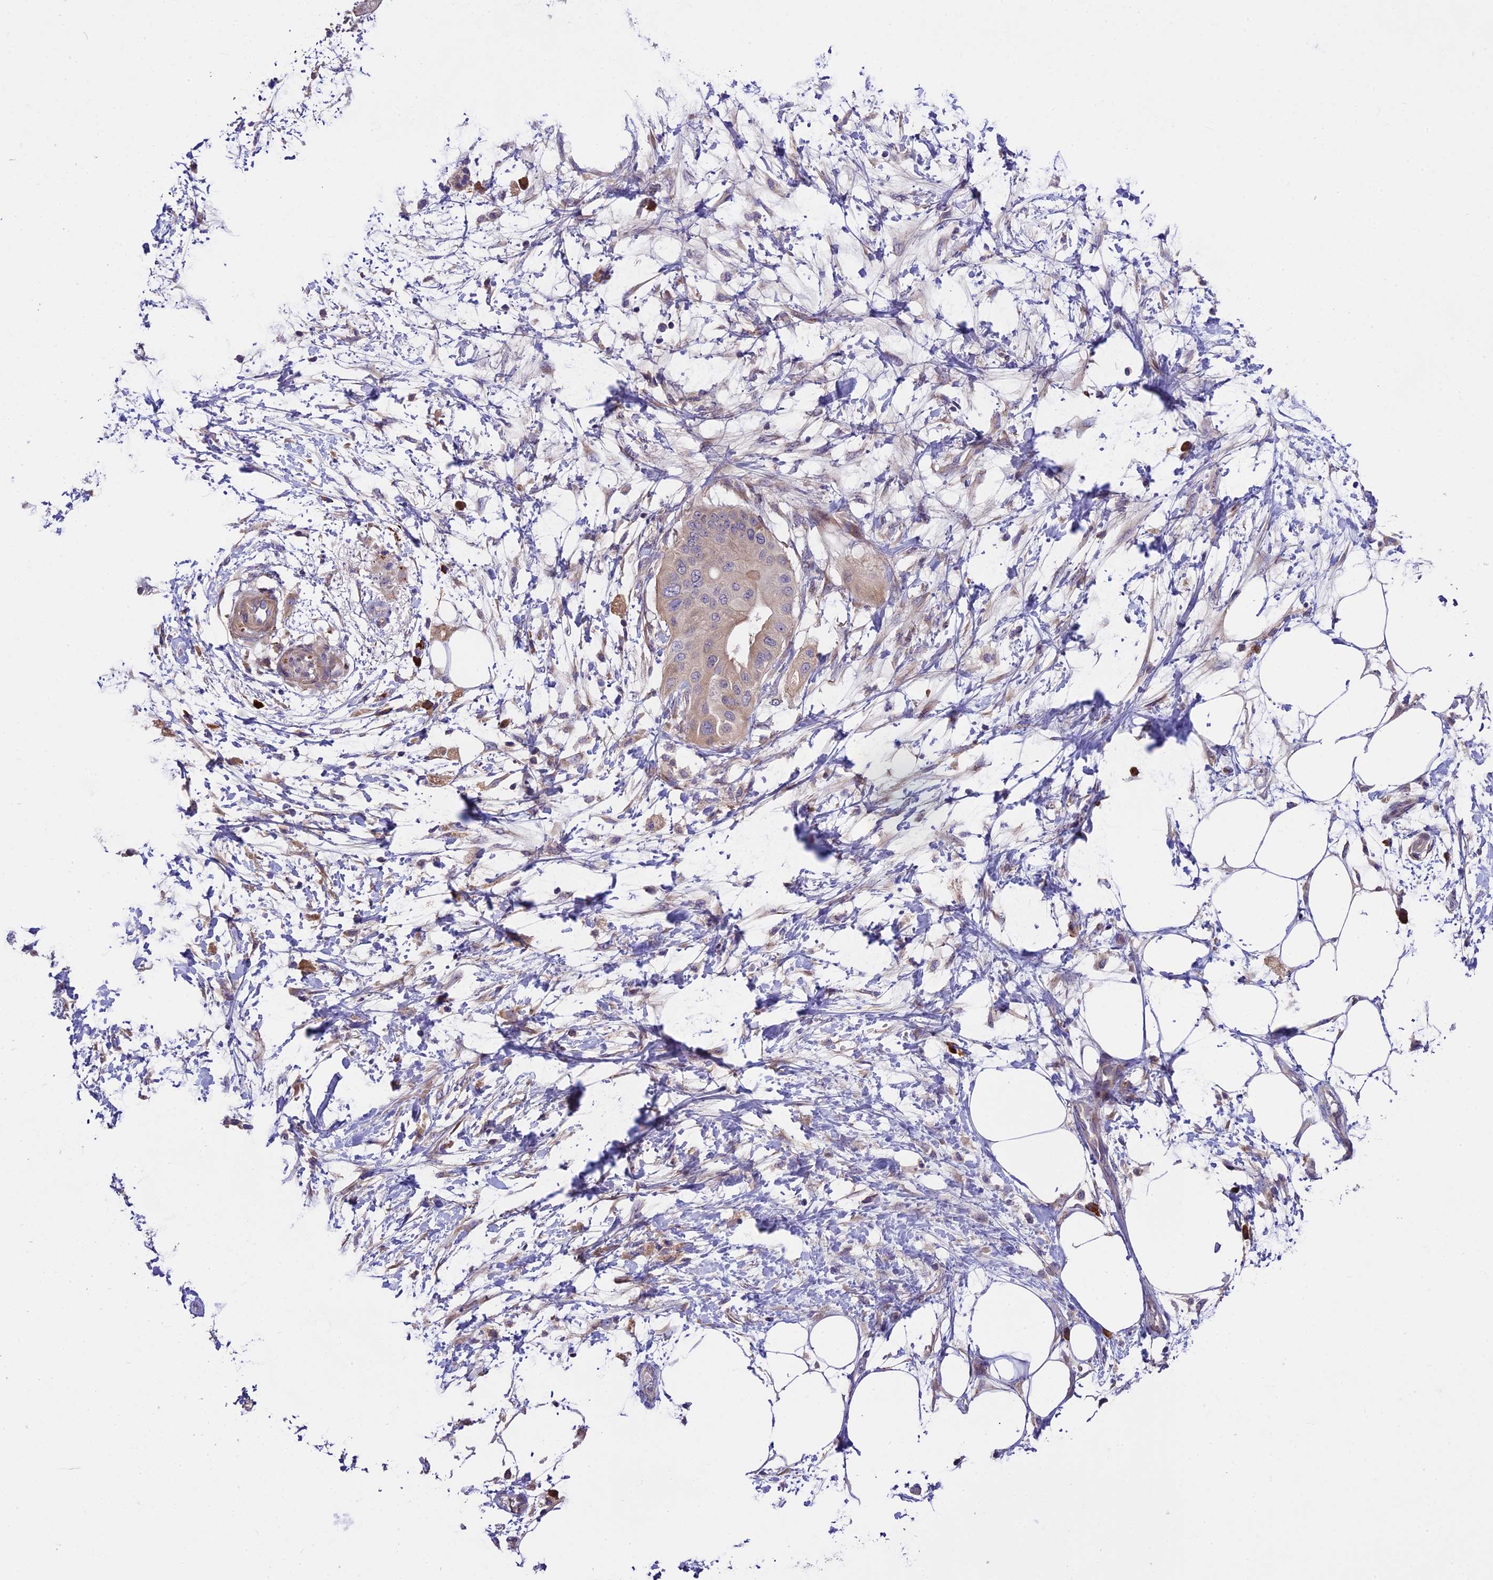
{"staining": {"intensity": "weak", "quantity": ">75%", "location": "cytoplasmic/membranous"}, "tissue": "pancreatic cancer", "cell_type": "Tumor cells", "image_type": "cancer", "snomed": [{"axis": "morphology", "description": "Adenocarcinoma, NOS"}, {"axis": "topography", "description": "Pancreas"}], "caption": "Adenocarcinoma (pancreatic) stained with a protein marker demonstrates weak staining in tumor cells.", "gene": "ABCC10", "patient": {"sex": "male", "age": 68}}